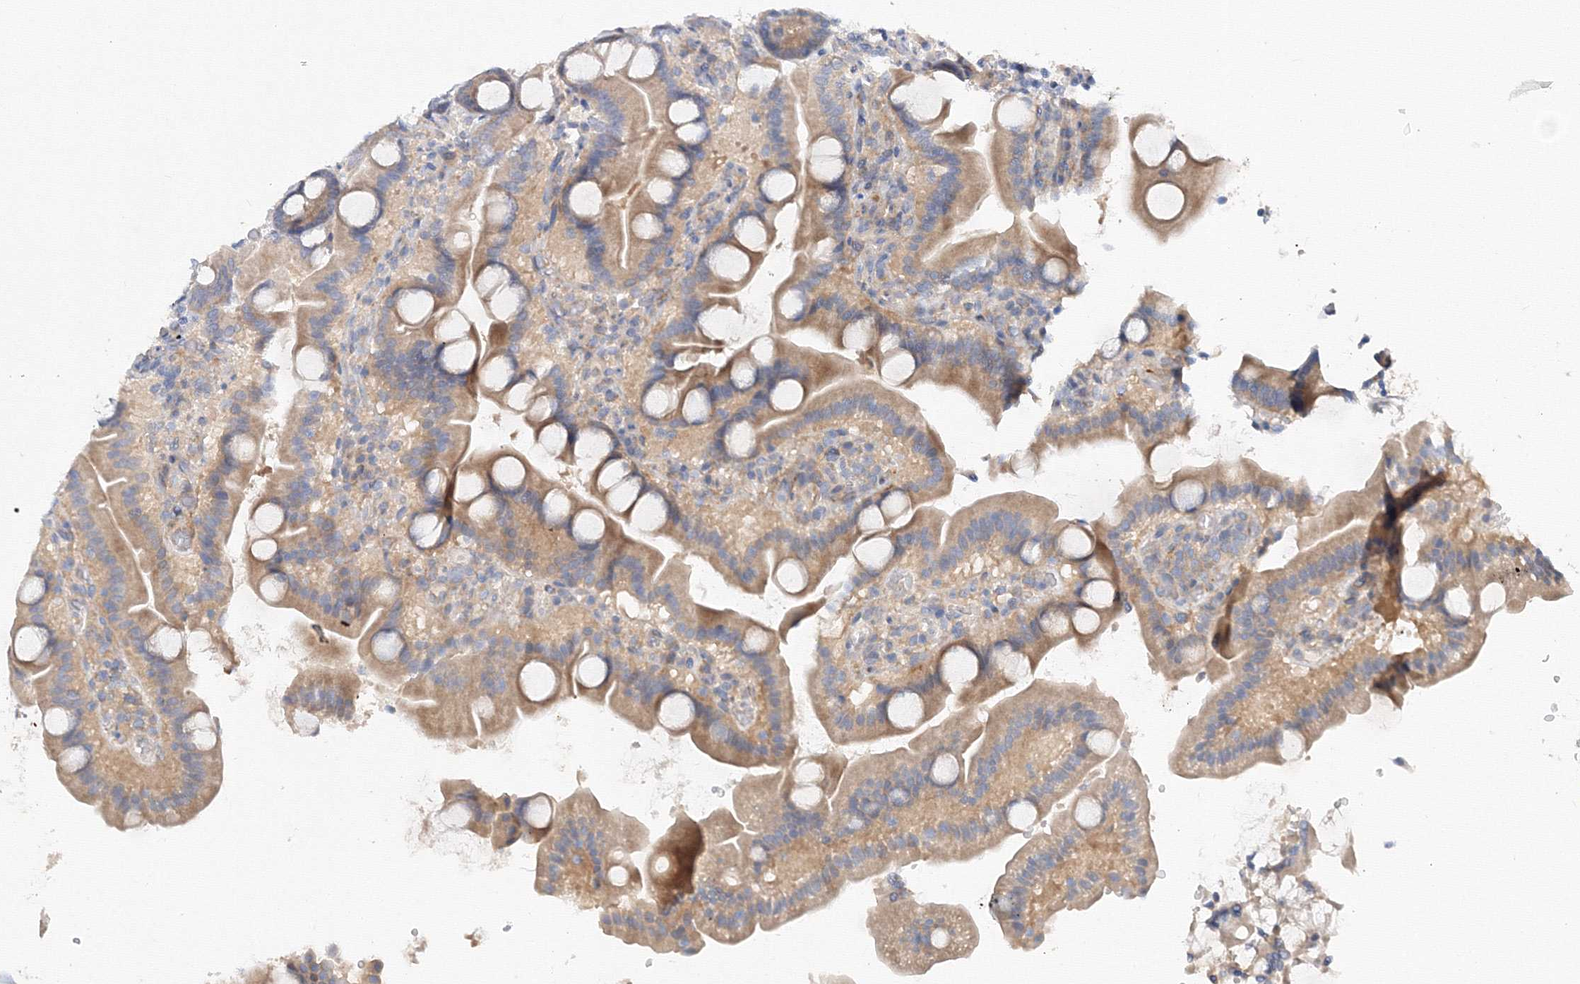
{"staining": {"intensity": "moderate", "quantity": ">75%", "location": "cytoplasmic/membranous"}, "tissue": "duodenum", "cell_type": "Glandular cells", "image_type": "normal", "snomed": [{"axis": "morphology", "description": "Normal tissue, NOS"}, {"axis": "topography", "description": "Duodenum"}], "caption": "This is an image of IHC staining of unremarkable duodenum, which shows moderate expression in the cytoplasmic/membranous of glandular cells.", "gene": "DIS3L2", "patient": {"sex": "male", "age": 55}}